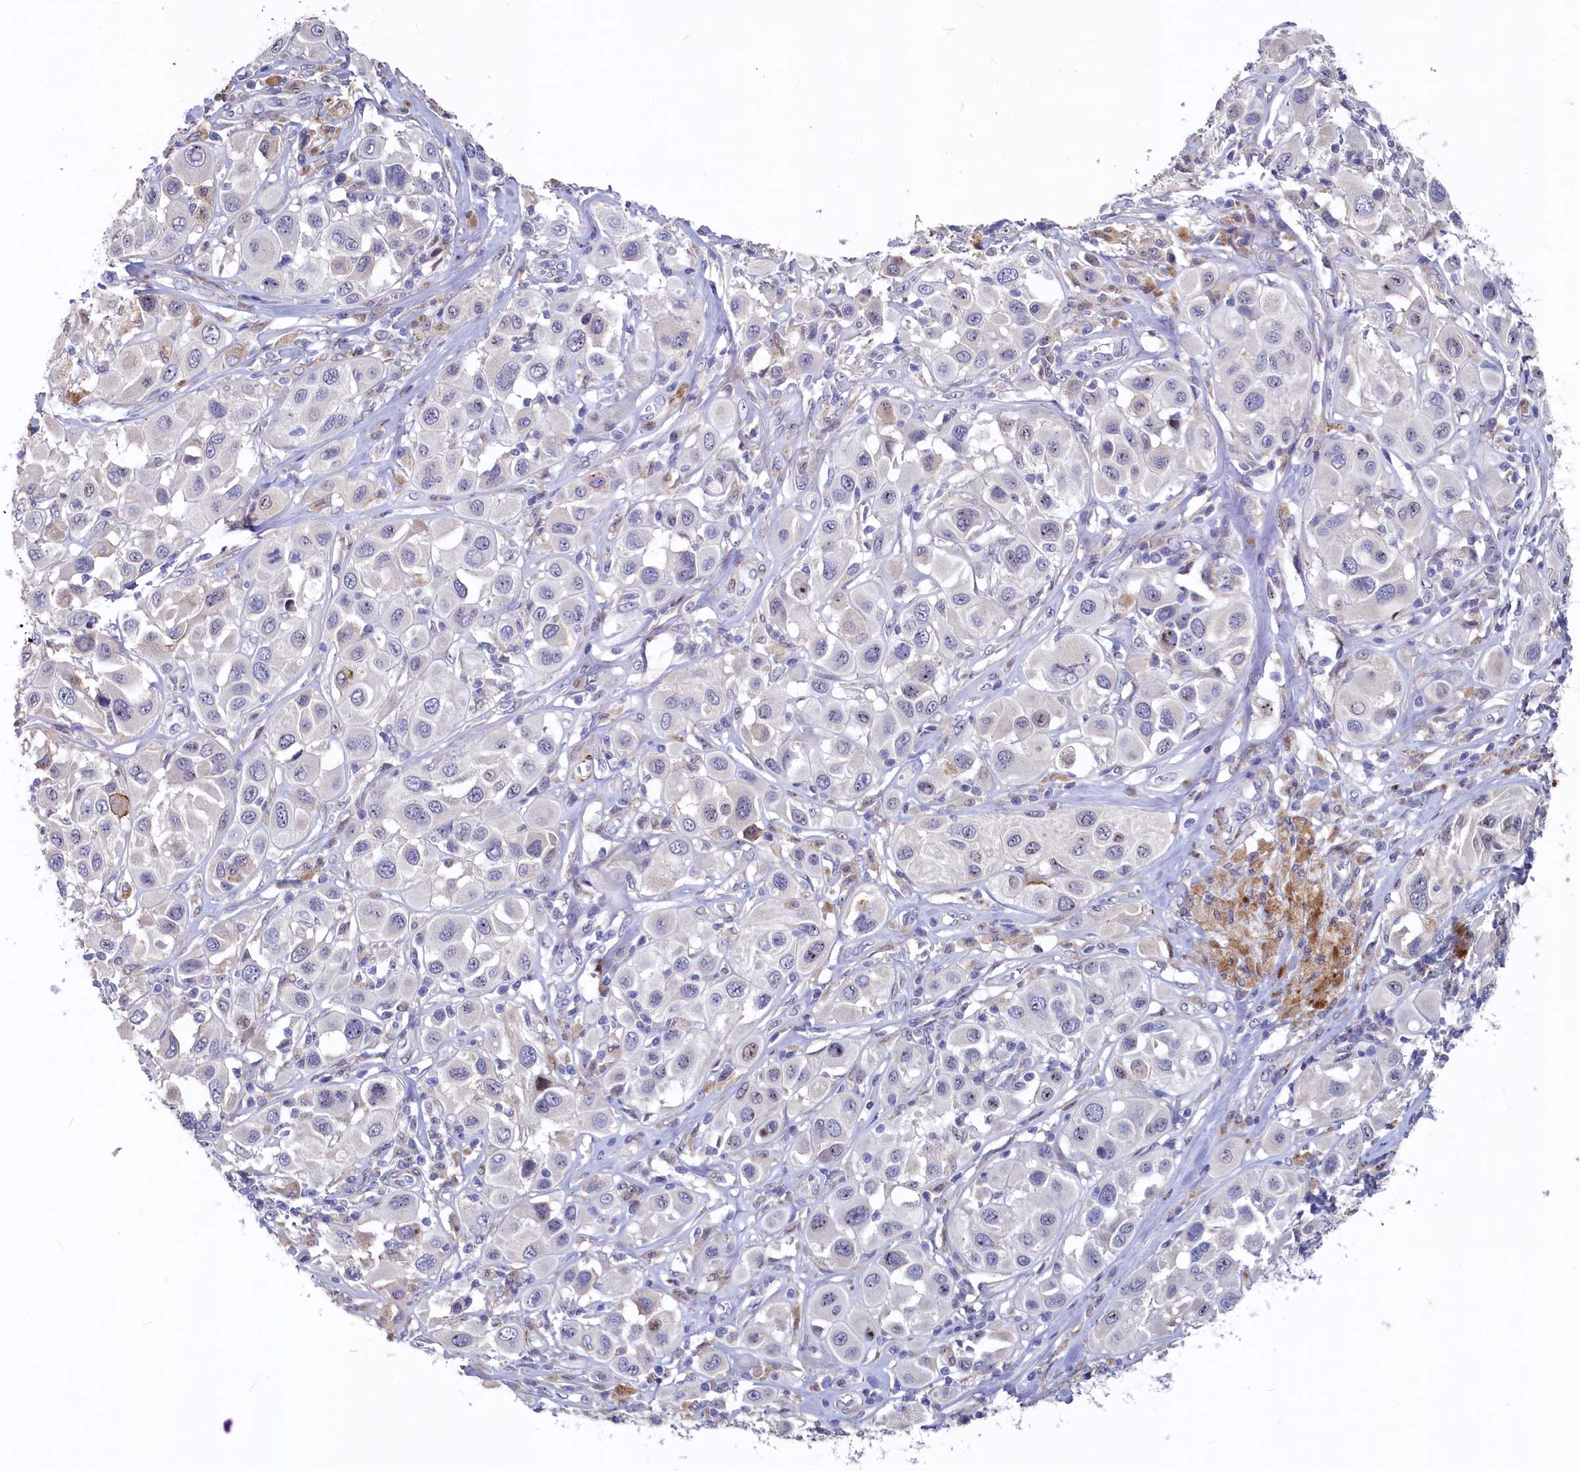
{"staining": {"intensity": "negative", "quantity": "none", "location": "none"}, "tissue": "melanoma", "cell_type": "Tumor cells", "image_type": "cancer", "snomed": [{"axis": "morphology", "description": "Malignant melanoma, Metastatic site"}, {"axis": "topography", "description": "Skin"}], "caption": "High power microscopy micrograph of an immunohistochemistry micrograph of malignant melanoma (metastatic site), revealing no significant staining in tumor cells.", "gene": "ASXL3", "patient": {"sex": "male", "age": 41}}